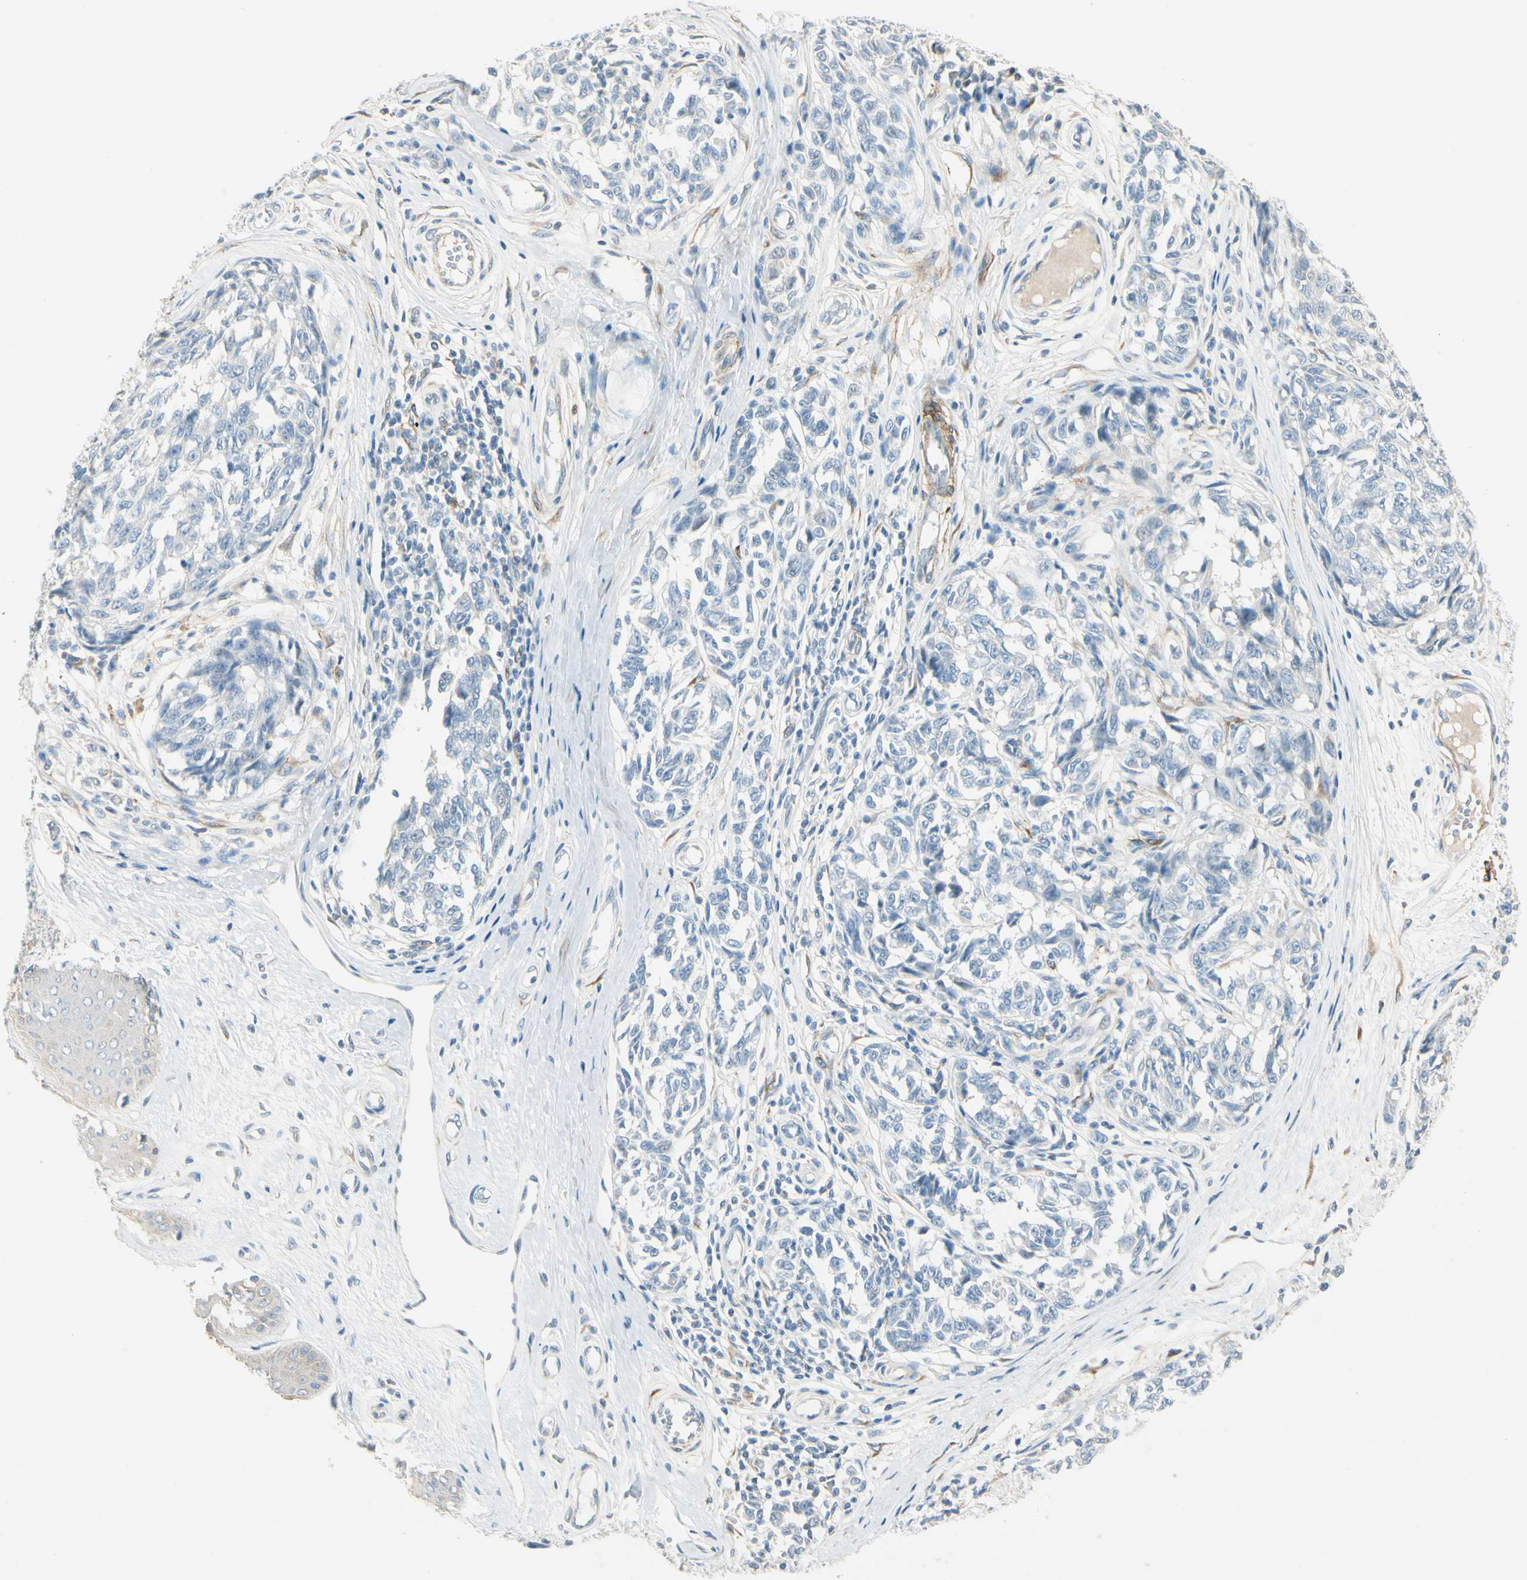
{"staining": {"intensity": "negative", "quantity": "none", "location": "none"}, "tissue": "melanoma", "cell_type": "Tumor cells", "image_type": "cancer", "snomed": [{"axis": "morphology", "description": "Malignant melanoma, NOS"}, {"axis": "topography", "description": "Skin"}], "caption": "Tumor cells are negative for brown protein staining in melanoma.", "gene": "AMPH", "patient": {"sex": "female", "age": 64}}